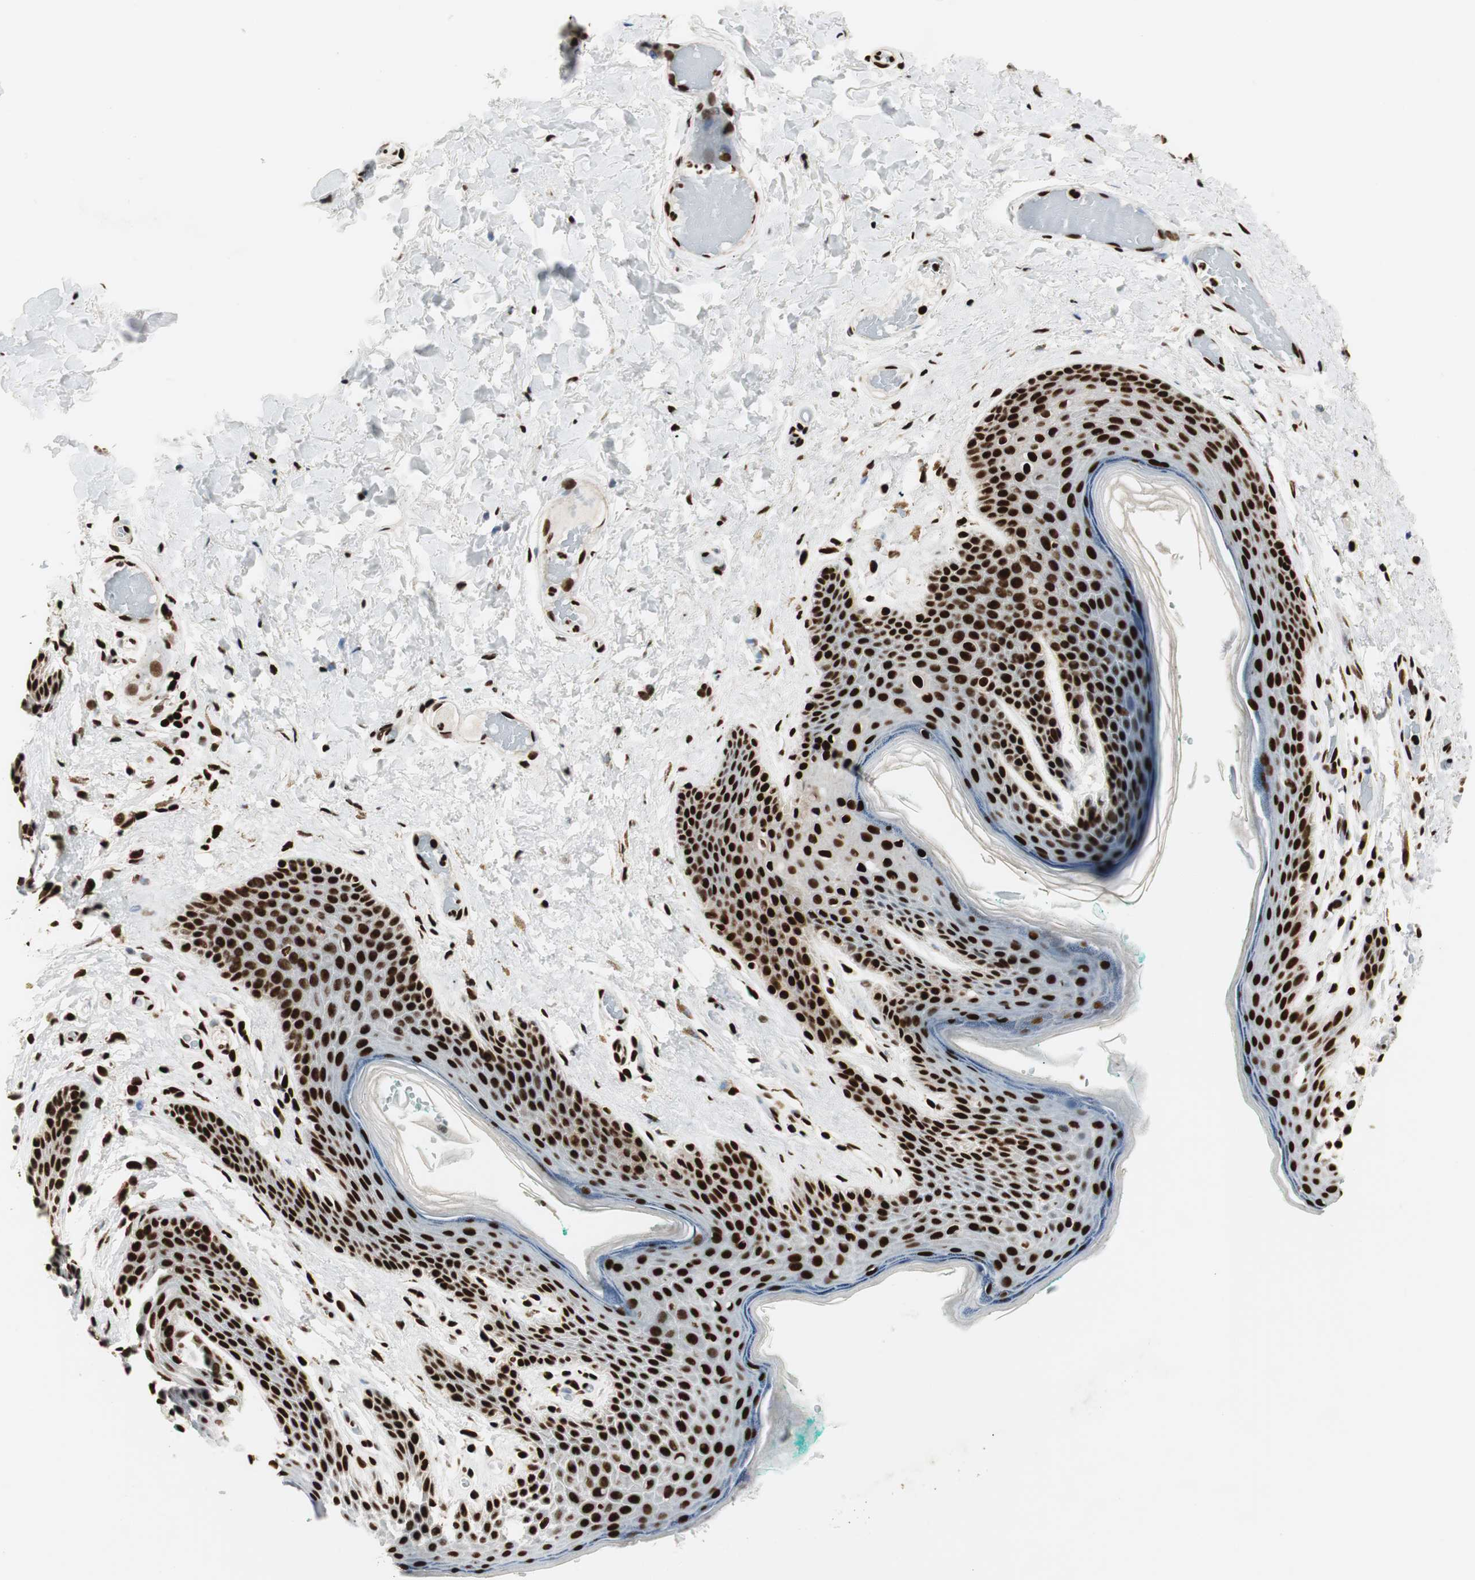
{"staining": {"intensity": "strong", "quantity": ">75%", "location": "nuclear"}, "tissue": "skin", "cell_type": "Epidermal cells", "image_type": "normal", "snomed": [{"axis": "morphology", "description": "Normal tissue, NOS"}, {"axis": "topography", "description": "Anal"}], "caption": "Skin stained with a brown dye exhibits strong nuclear positive positivity in about >75% of epidermal cells.", "gene": "MTA2", "patient": {"sex": "male", "age": 74}}